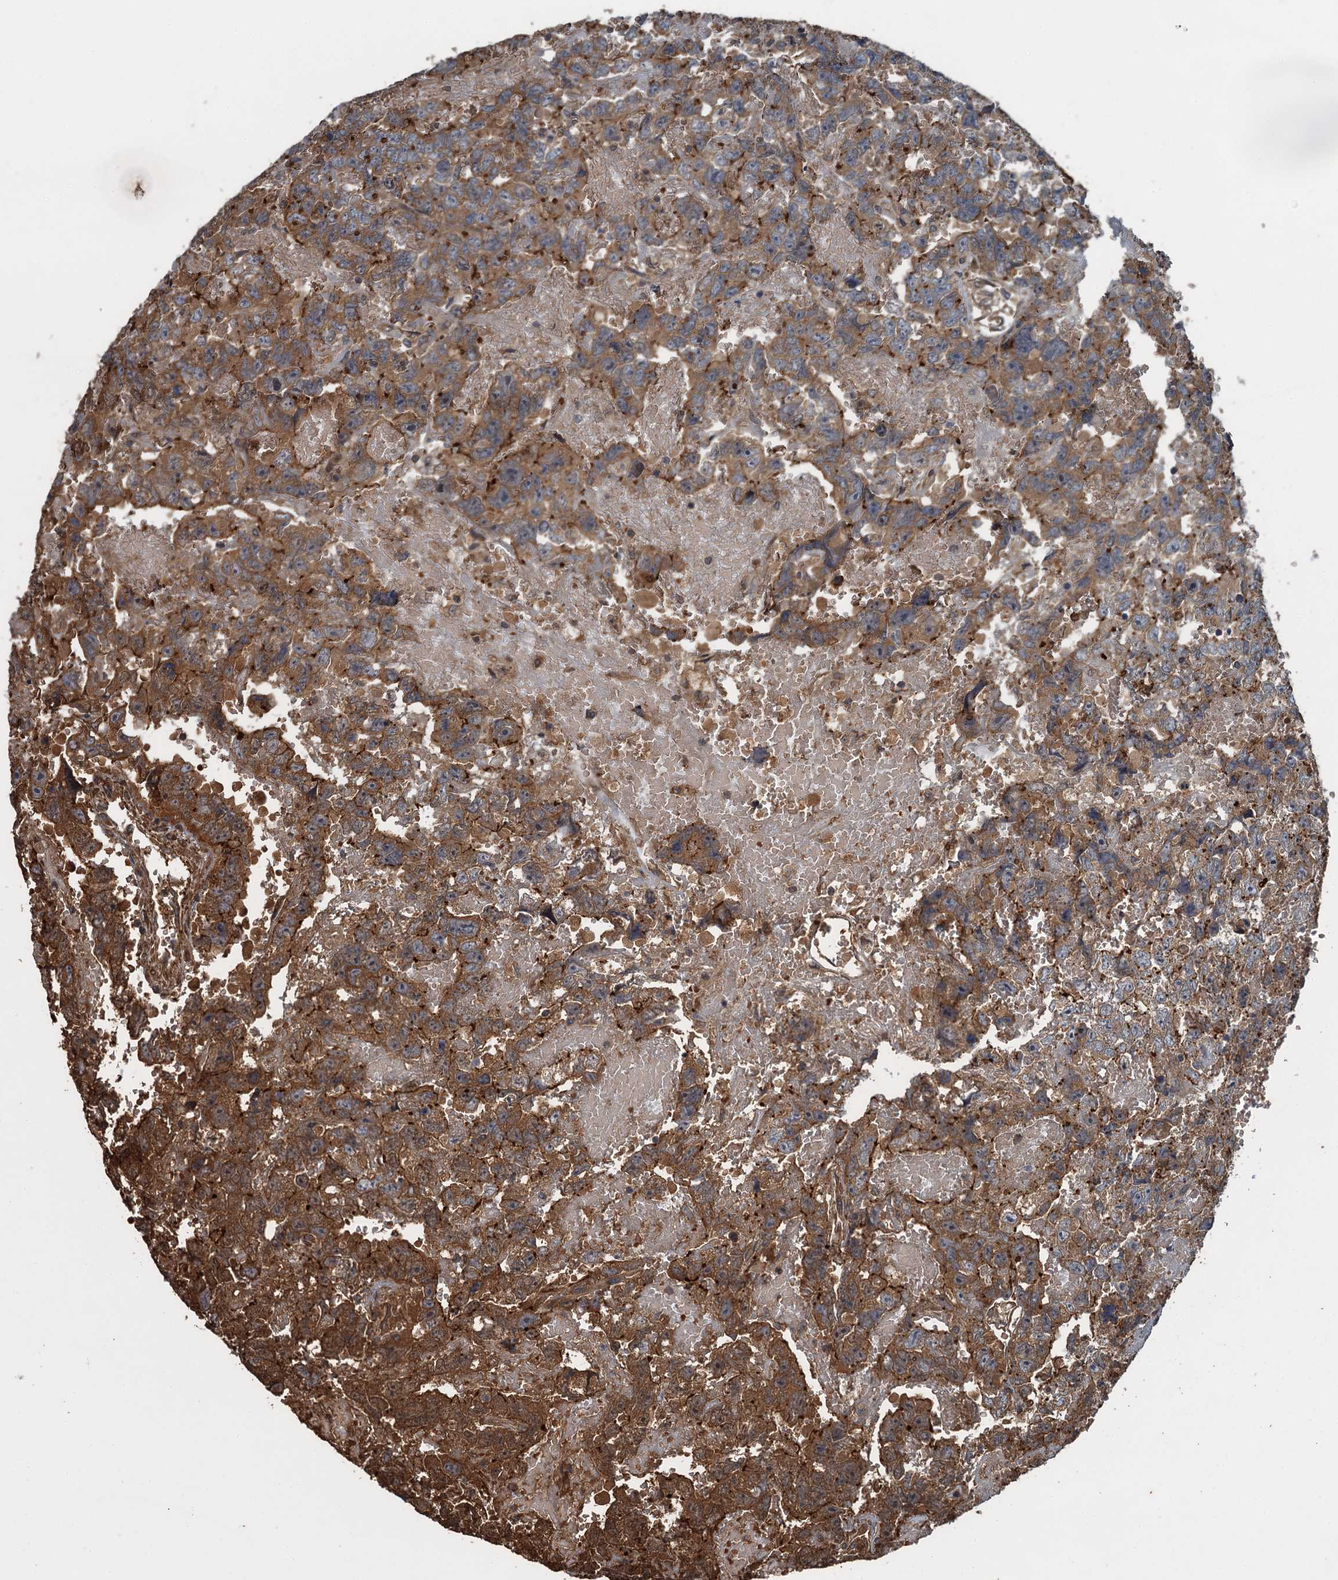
{"staining": {"intensity": "strong", "quantity": ">75%", "location": "cytoplasmic/membranous"}, "tissue": "testis cancer", "cell_type": "Tumor cells", "image_type": "cancer", "snomed": [{"axis": "morphology", "description": "Carcinoma, Embryonal, NOS"}, {"axis": "topography", "description": "Testis"}], "caption": "Testis cancer stained with IHC demonstrates strong cytoplasmic/membranous staining in approximately >75% of tumor cells. (Brightfield microscopy of DAB IHC at high magnification).", "gene": "SNX32", "patient": {"sex": "male", "age": 45}}